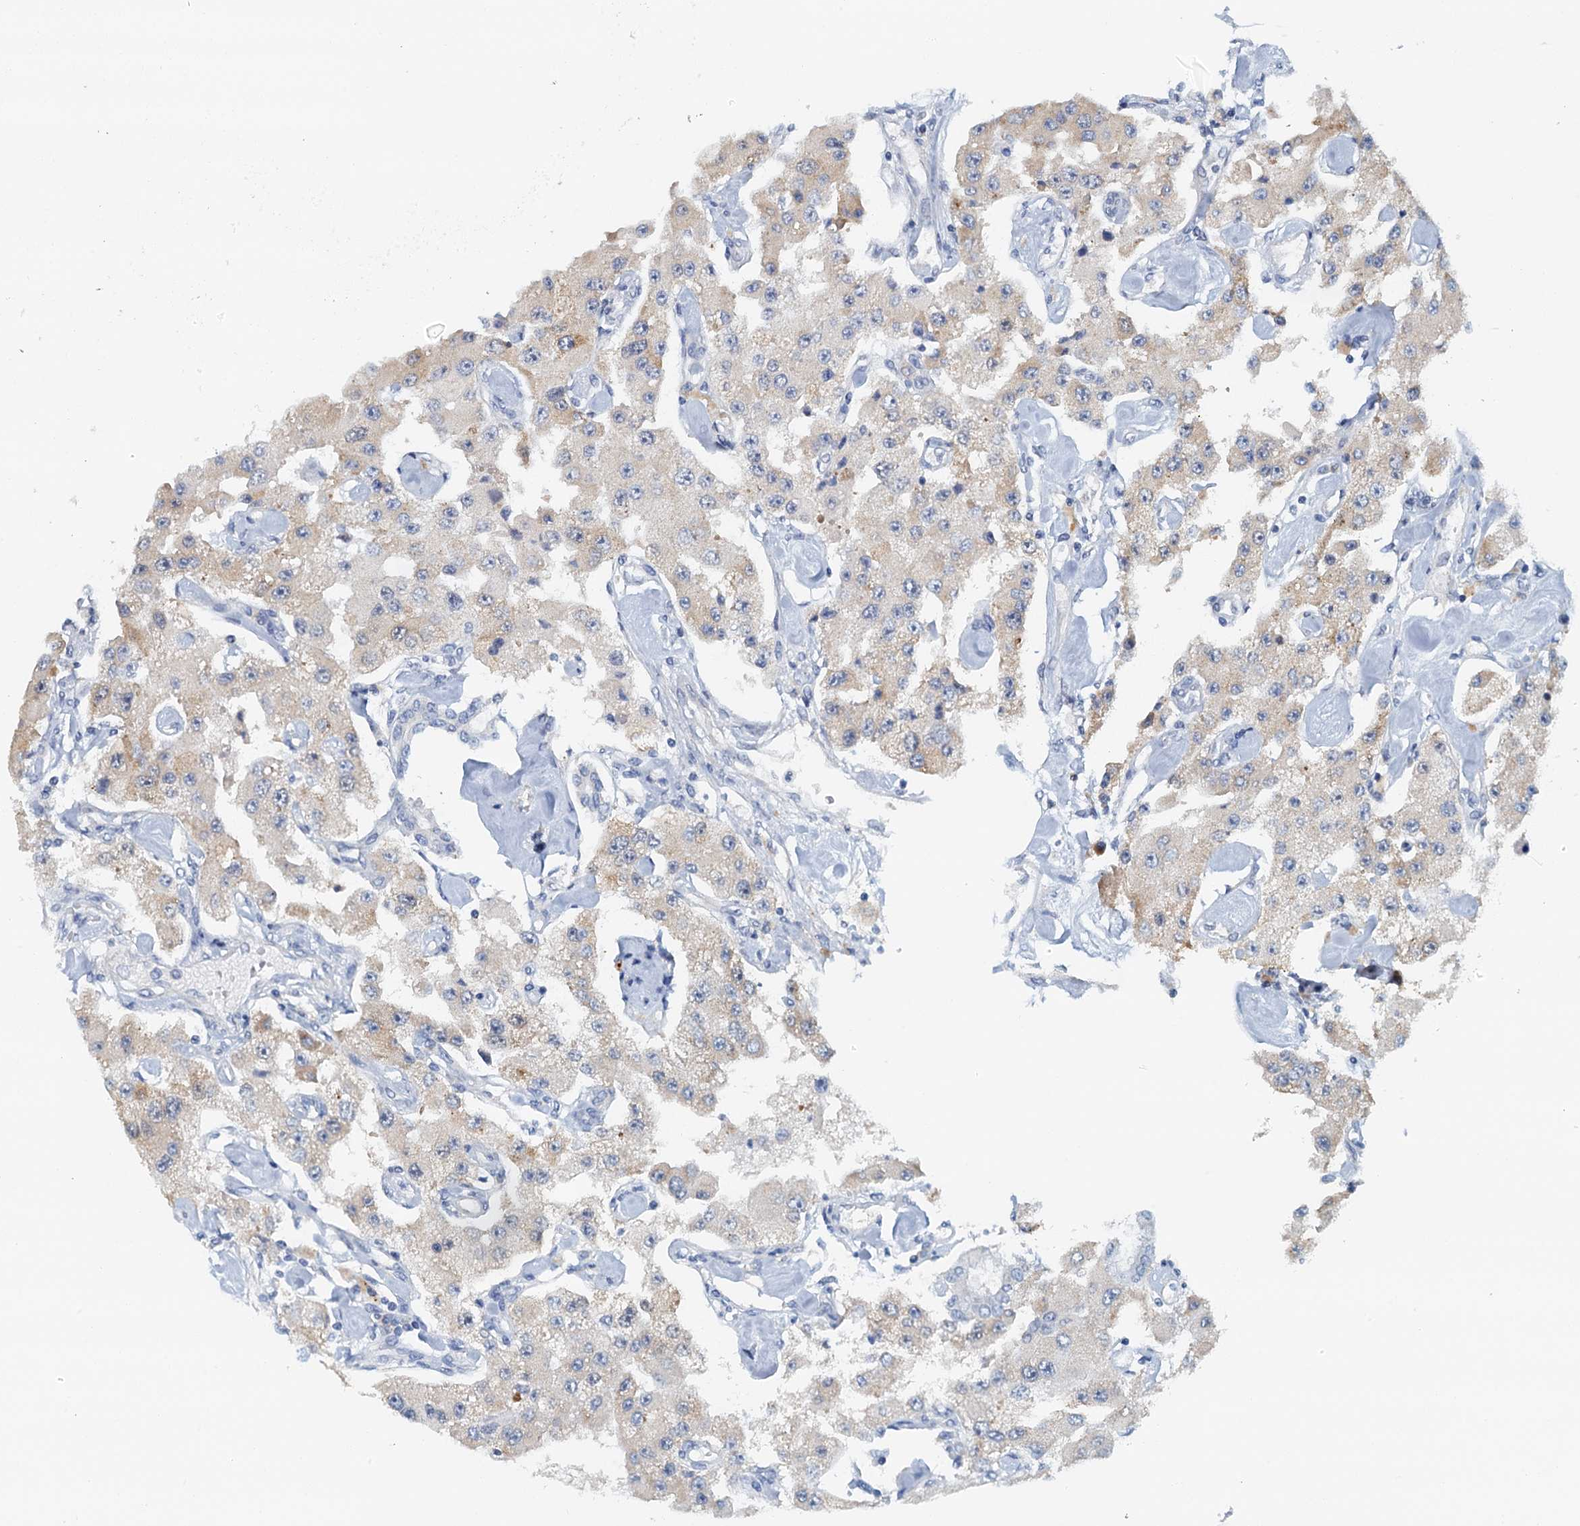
{"staining": {"intensity": "weak", "quantity": ">75%", "location": "cytoplasmic/membranous"}, "tissue": "carcinoid", "cell_type": "Tumor cells", "image_type": "cancer", "snomed": [{"axis": "morphology", "description": "Carcinoid, malignant, NOS"}, {"axis": "topography", "description": "Pancreas"}], "caption": "Immunohistochemical staining of malignant carcinoid displays low levels of weak cytoplasmic/membranous expression in approximately >75% of tumor cells.", "gene": "DTD1", "patient": {"sex": "male", "age": 41}}